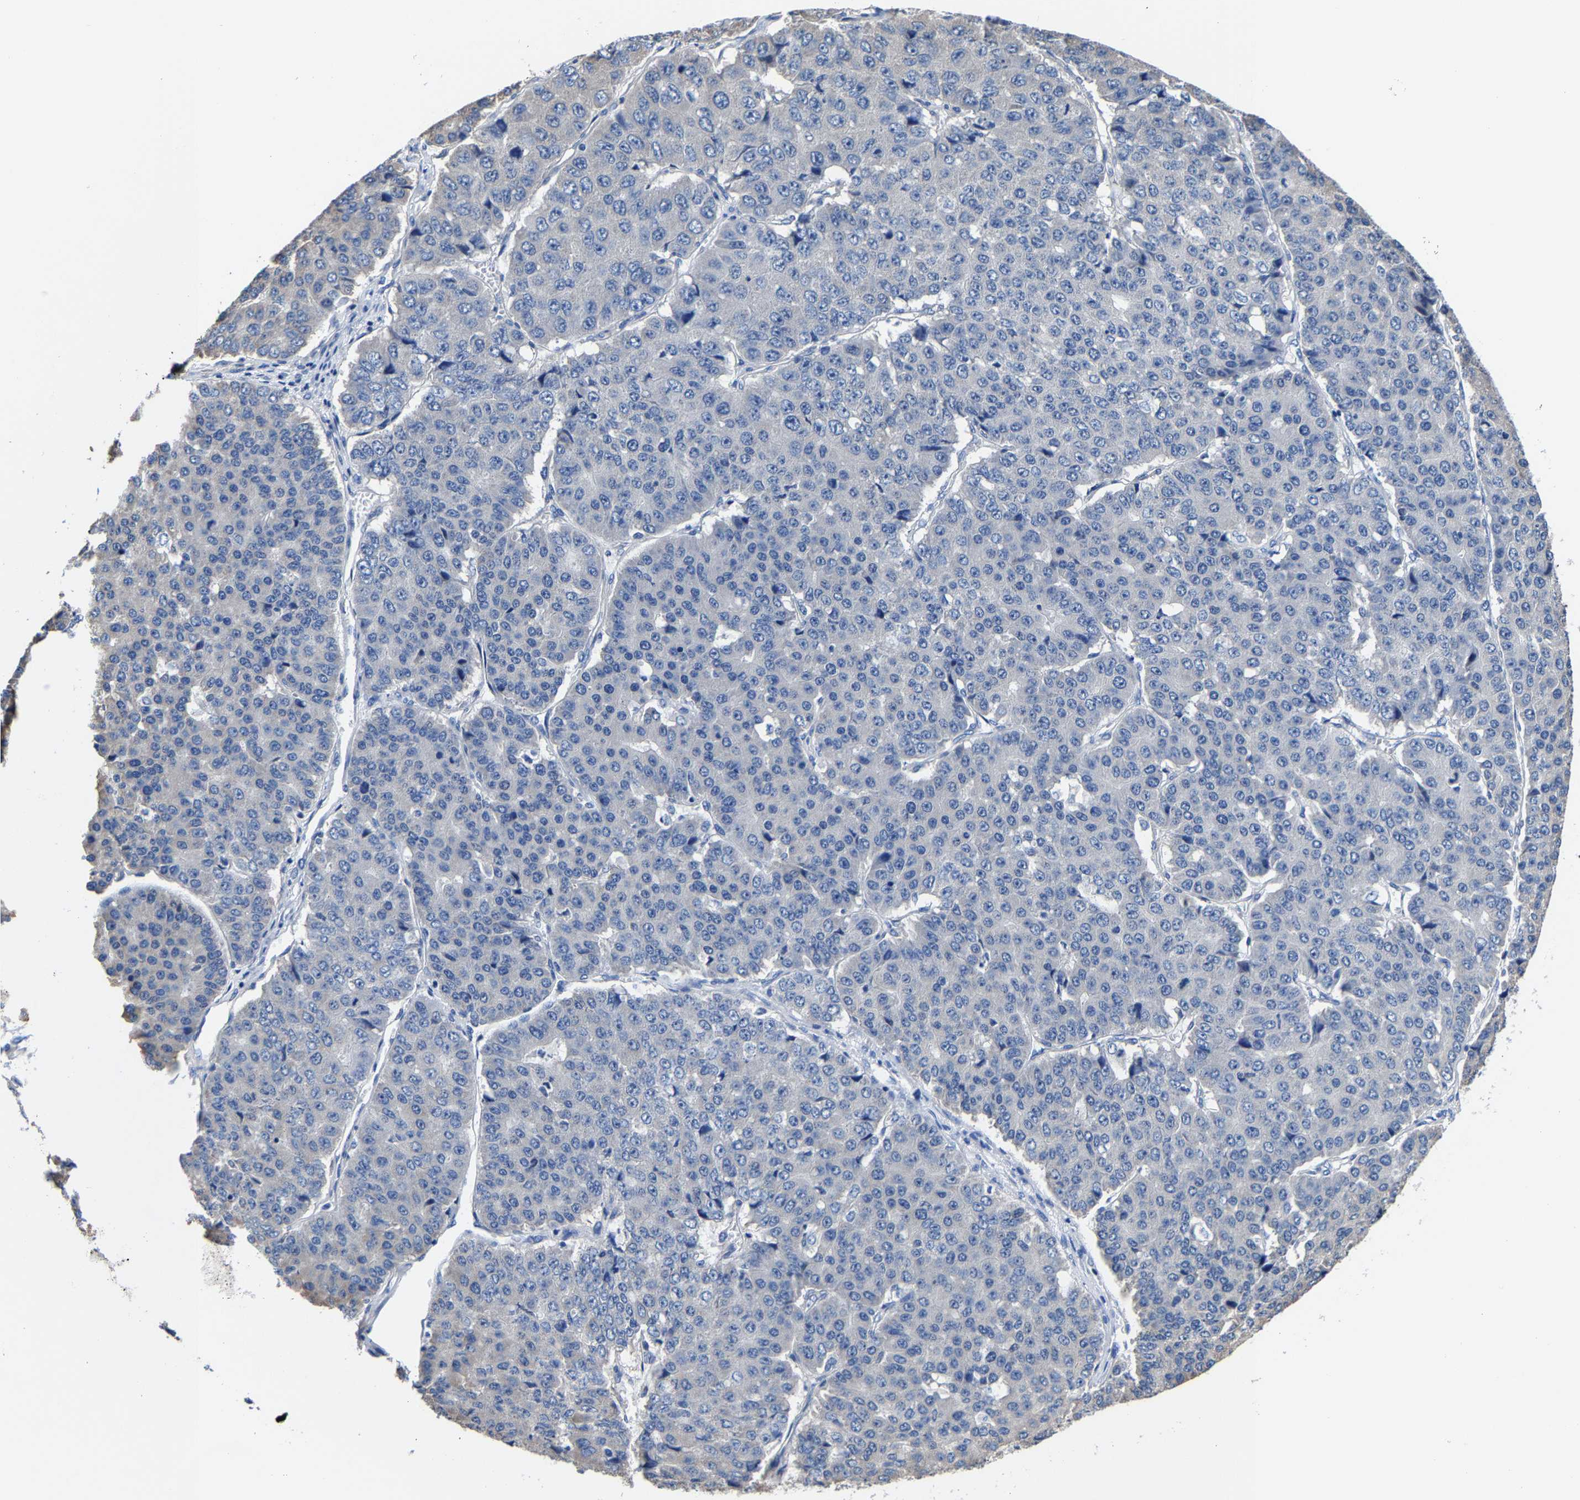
{"staining": {"intensity": "negative", "quantity": "none", "location": "none"}, "tissue": "pancreatic cancer", "cell_type": "Tumor cells", "image_type": "cancer", "snomed": [{"axis": "morphology", "description": "Adenocarcinoma, NOS"}, {"axis": "topography", "description": "Pancreas"}], "caption": "Immunohistochemistry of pancreatic cancer (adenocarcinoma) shows no positivity in tumor cells.", "gene": "SRPK2", "patient": {"sex": "male", "age": 50}}